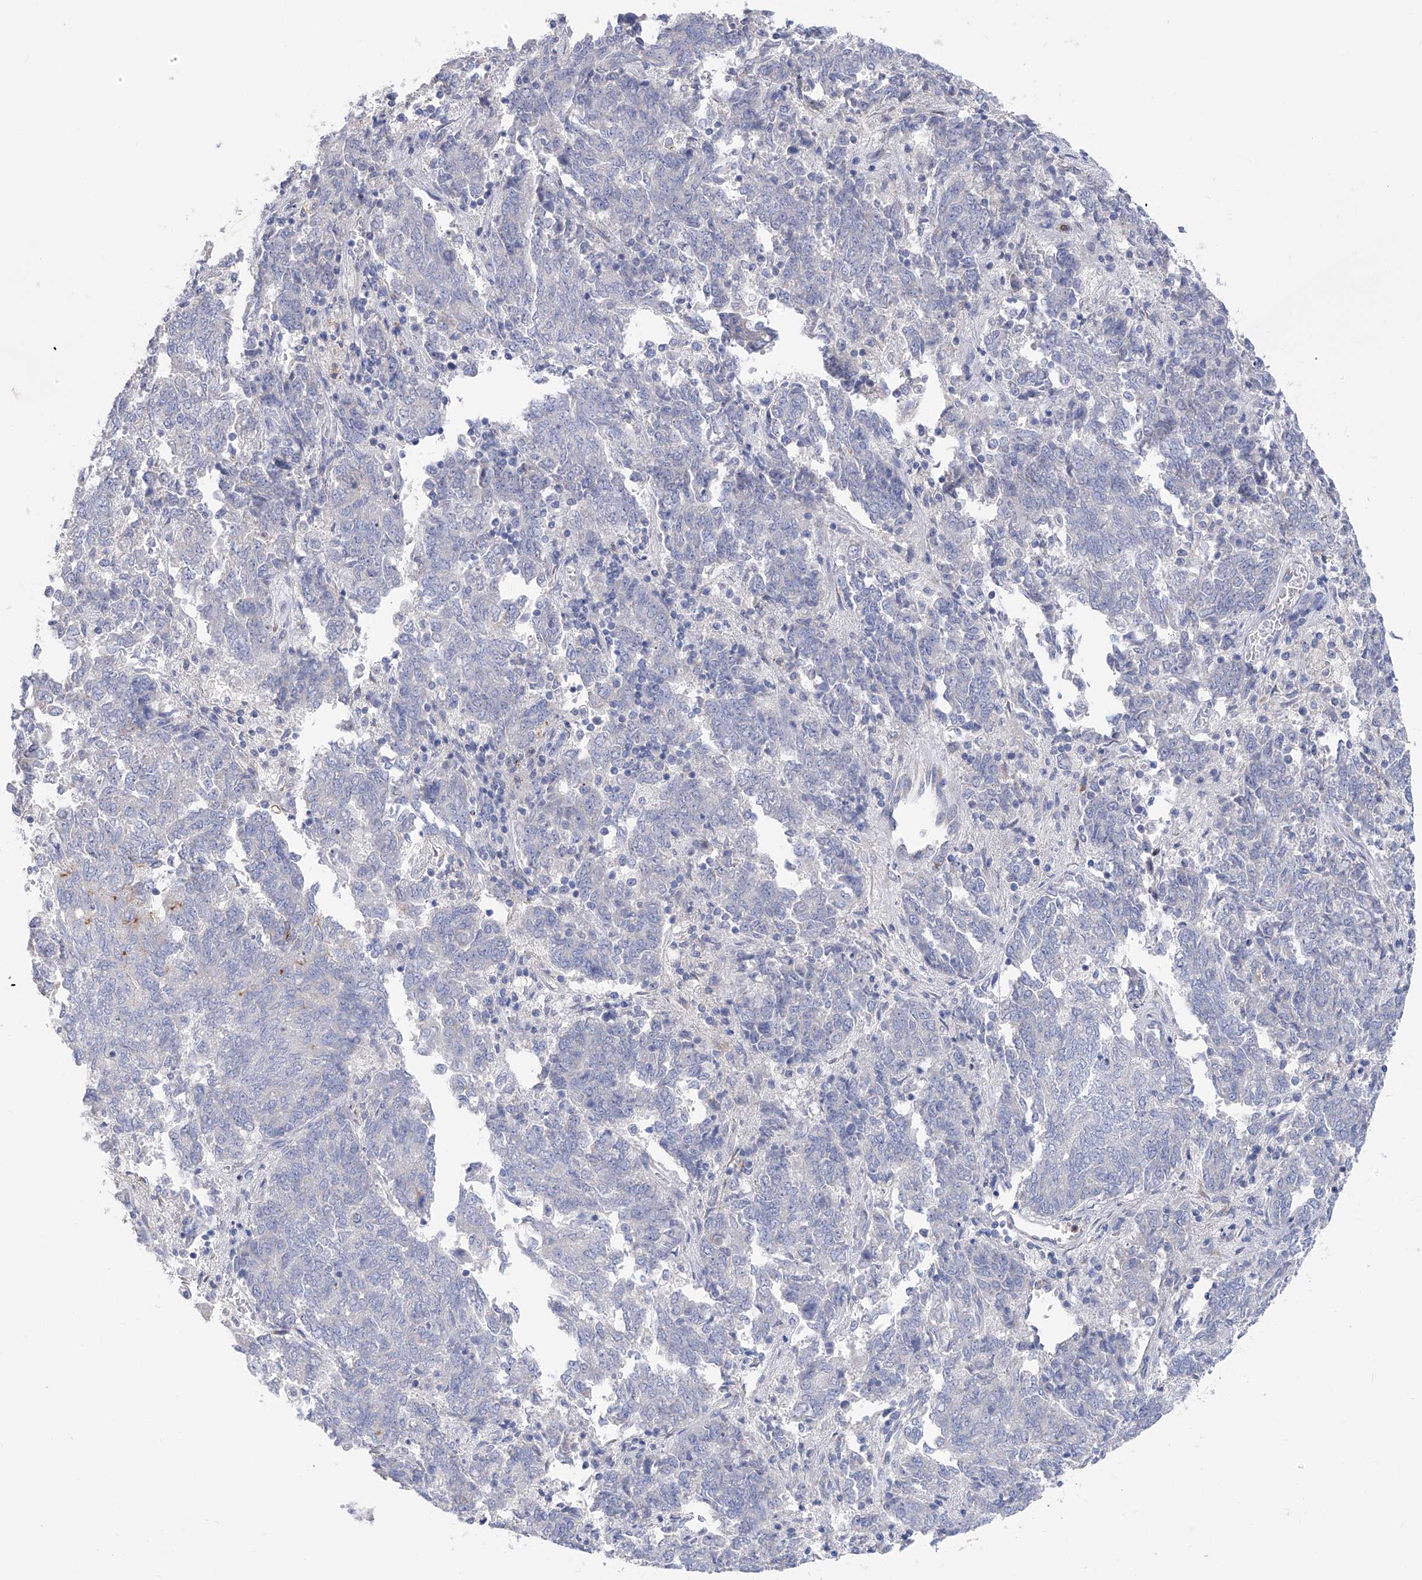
{"staining": {"intensity": "negative", "quantity": "none", "location": "none"}, "tissue": "endometrial cancer", "cell_type": "Tumor cells", "image_type": "cancer", "snomed": [{"axis": "morphology", "description": "Adenocarcinoma, NOS"}, {"axis": "topography", "description": "Endometrium"}], "caption": "Tumor cells show no significant staining in endometrial cancer (adenocarcinoma).", "gene": "PHF20", "patient": {"sex": "female", "age": 80}}